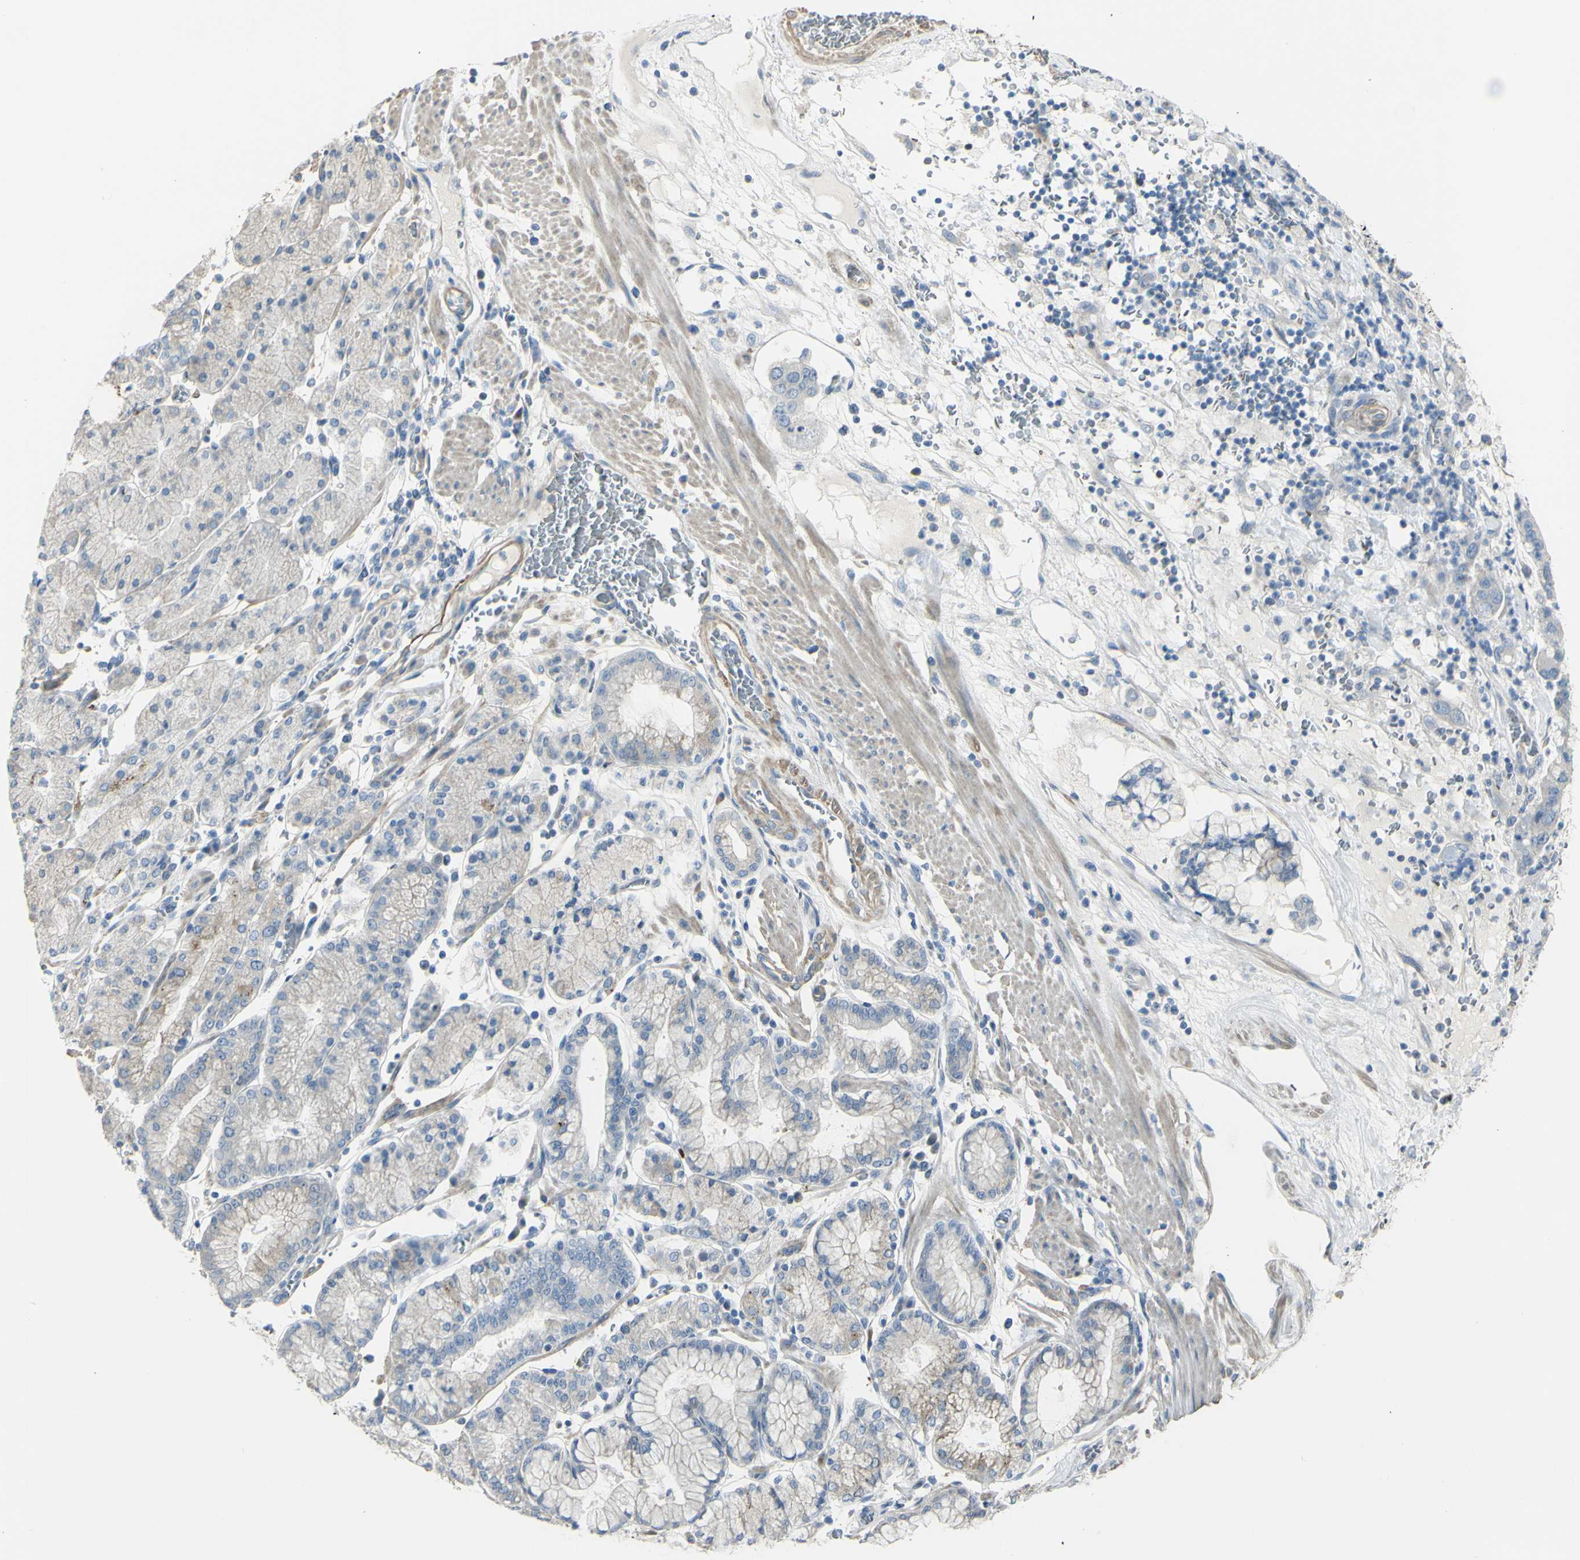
{"staining": {"intensity": "negative", "quantity": "none", "location": "none"}, "tissue": "stomach cancer", "cell_type": "Tumor cells", "image_type": "cancer", "snomed": [{"axis": "morphology", "description": "Normal tissue, NOS"}, {"axis": "morphology", "description": "Adenocarcinoma, NOS"}, {"axis": "topography", "description": "Stomach, upper"}, {"axis": "topography", "description": "Stomach"}], "caption": "An immunohistochemistry (IHC) image of stomach cancer is shown. There is no staining in tumor cells of stomach cancer.", "gene": "NCBP2L", "patient": {"sex": "male", "age": 76}}